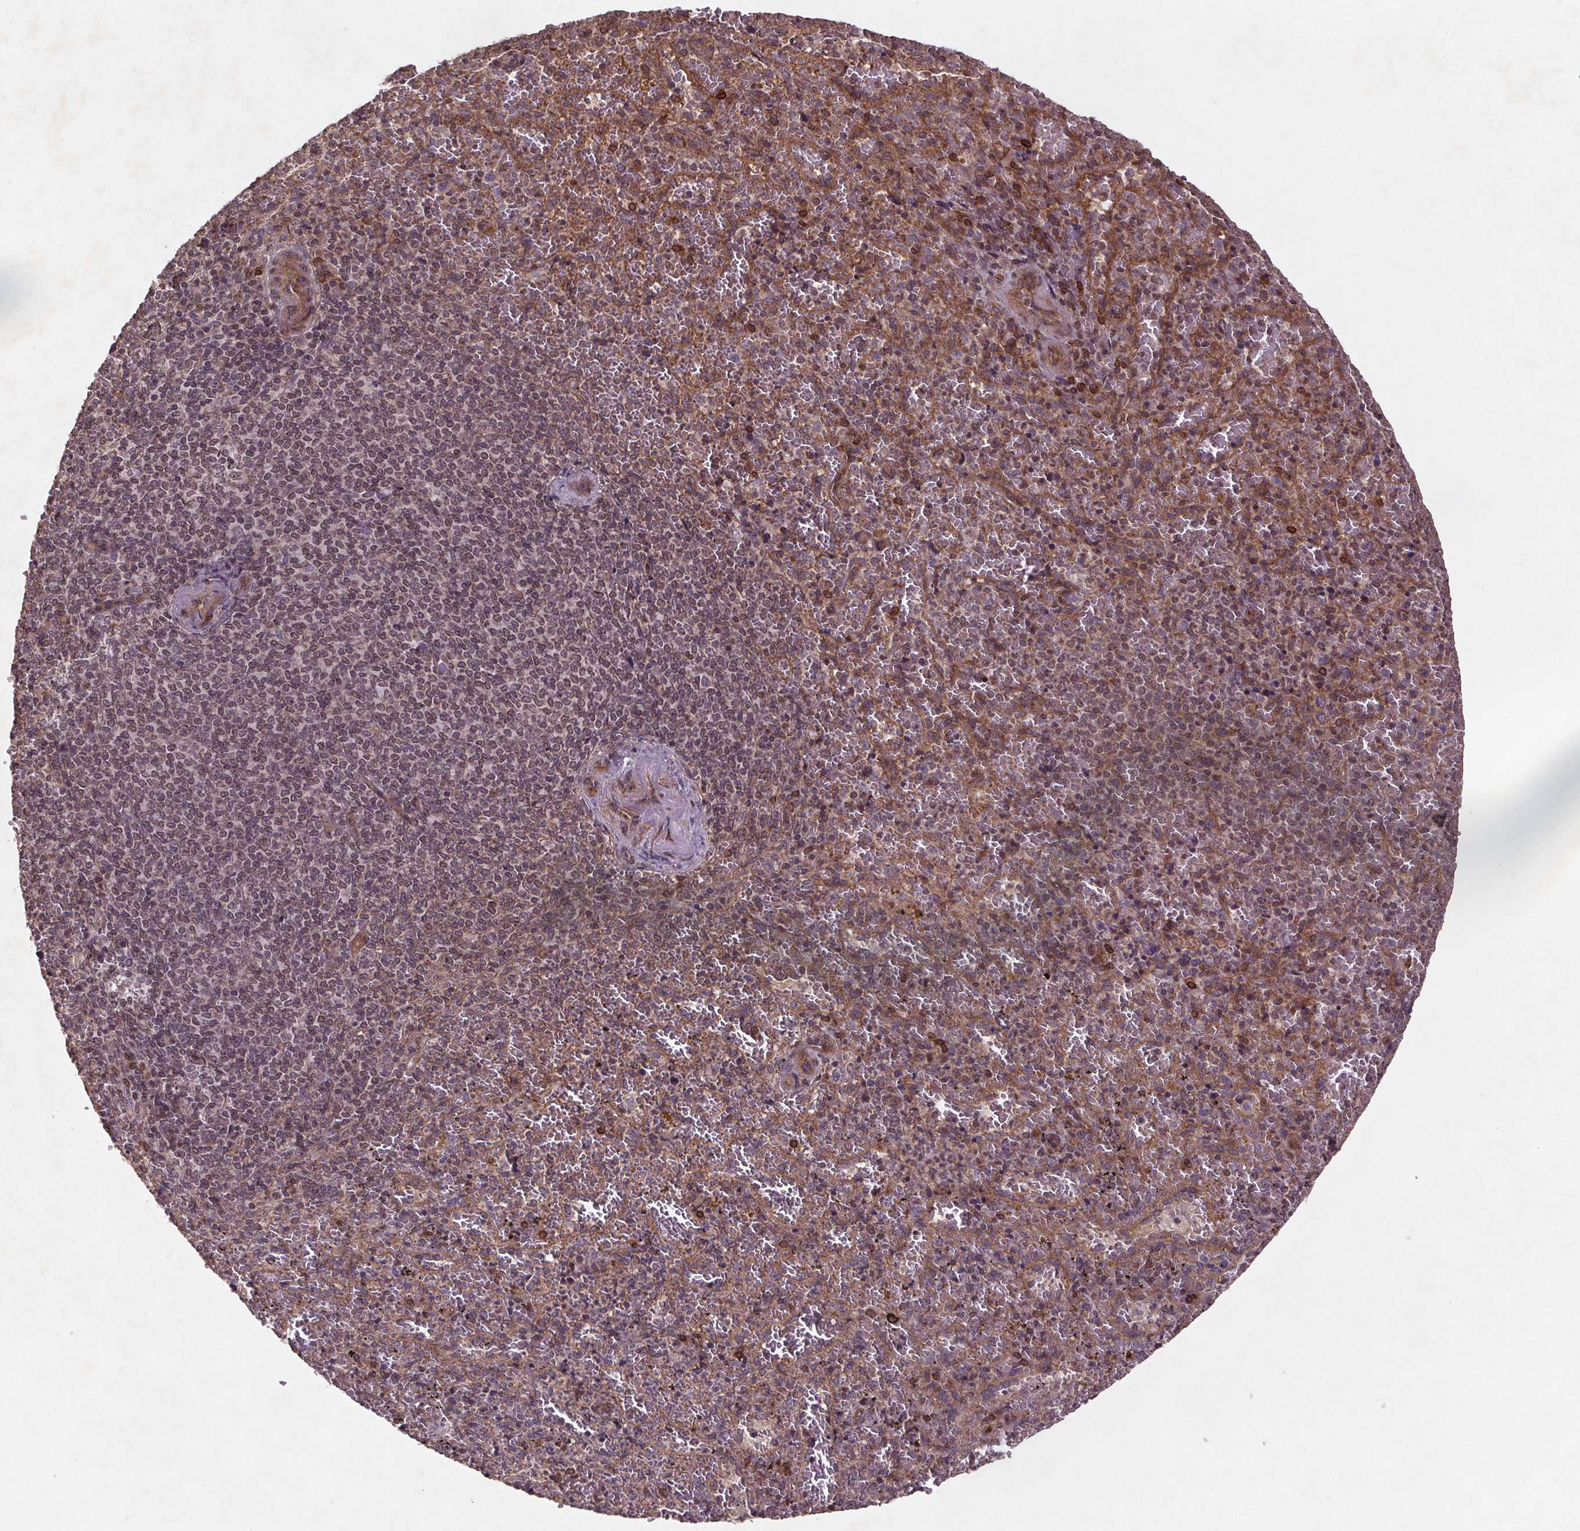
{"staining": {"intensity": "moderate", "quantity": "25%-75%", "location": "cytoplasmic/membranous"}, "tissue": "spleen", "cell_type": "Cells in red pulp", "image_type": "normal", "snomed": [{"axis": "morphology", "description": "Normal tissue, NOS"}, {"axis": "topography", "description": "Spleen"}], "caption": "Immunohistochemical staining of normal human spleen exhibits 25%-75% levels of moderate cytoplasmic/membranous protein expression in approximately 25%-75% of cells in red pulp. The protein is shown in brown color, while the nuclei are stained blue.", "gene": "STRN3", "patient": {"sex": "female", "age": 50}}